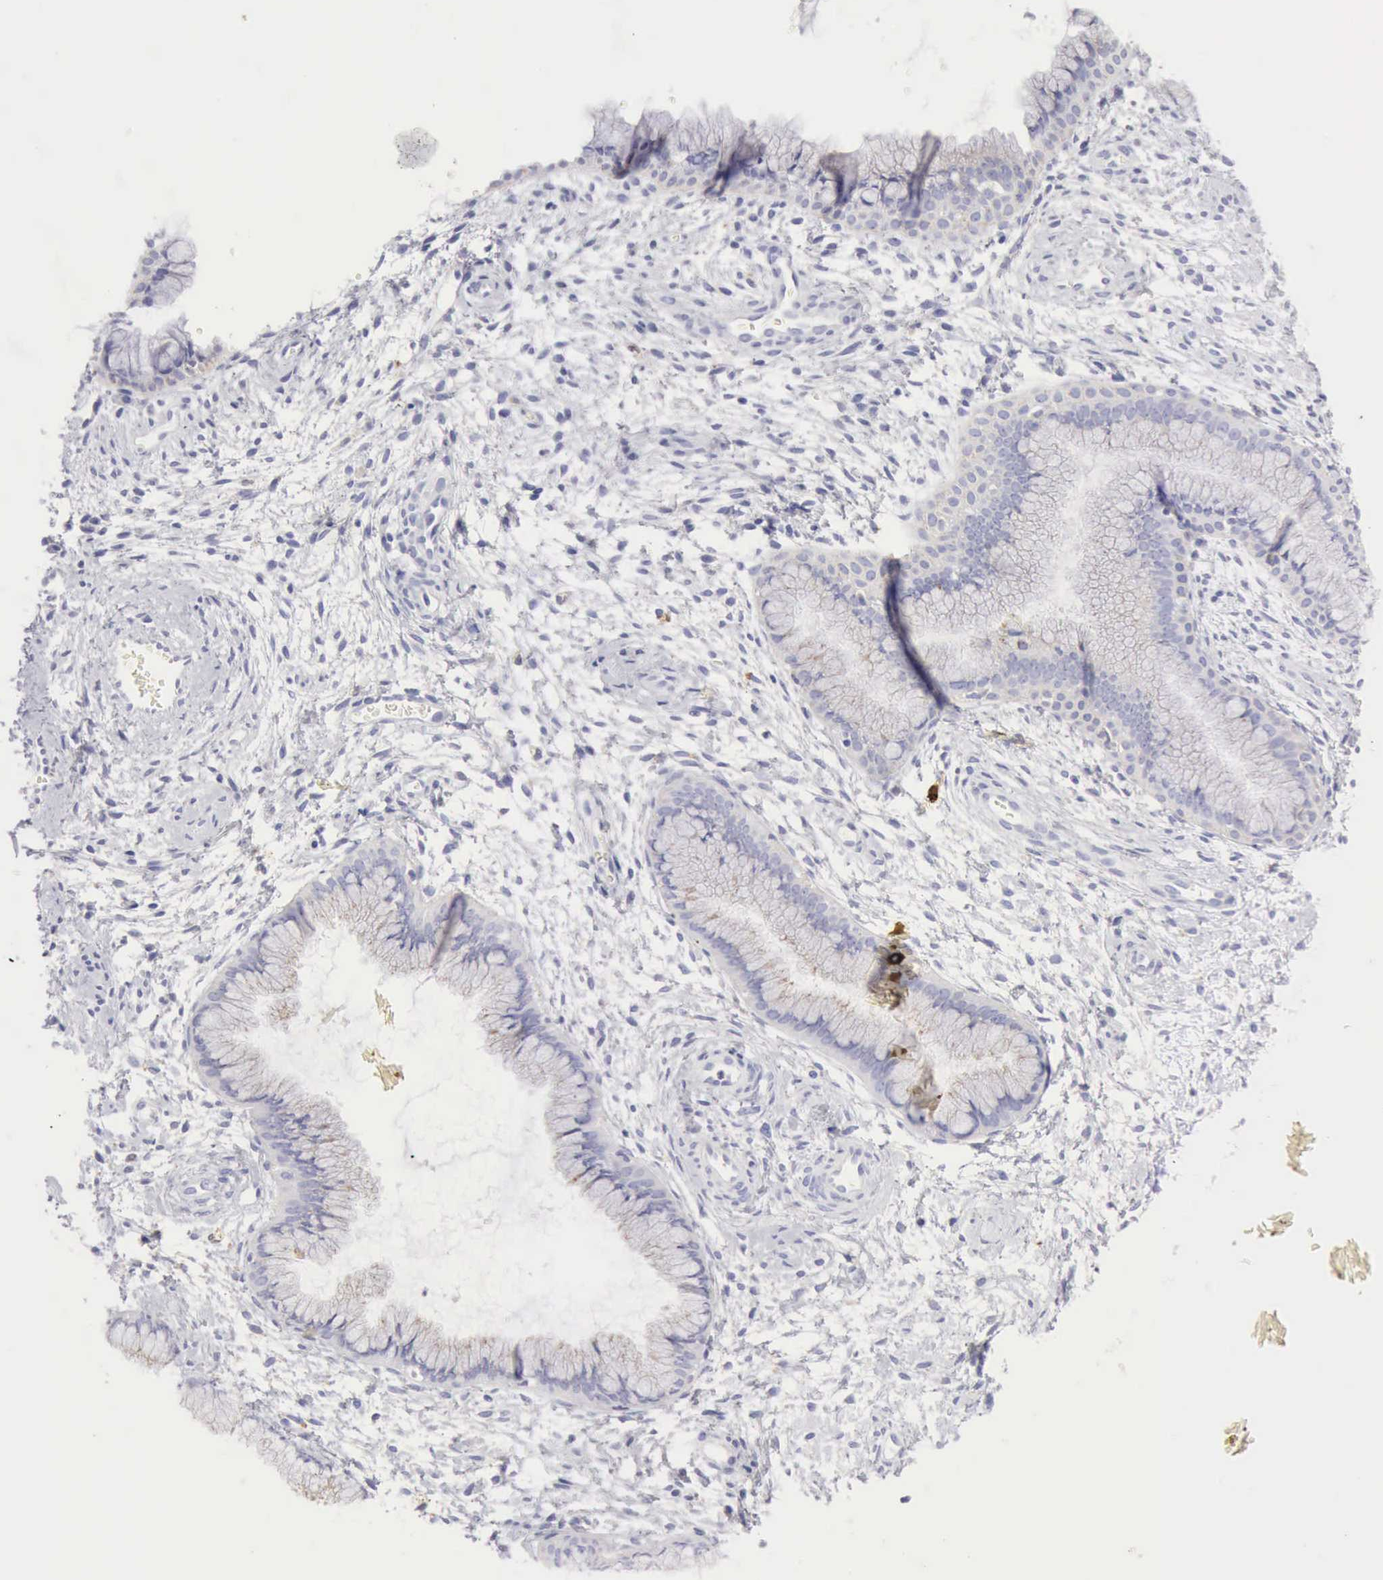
{"staining": {"intensity": "negative", "quantity": "none", "location": "none"}, "tissue": "cervix", "cell_type": "Glandular cells", "image_type": "normal", "snomed": [{"axis": "morphology", "description": "Normal tissue, NOS"}, {"axis": "topography", "description": "Cervix"}], "caption": "Human cervix stained for a protein using immunohistochemistry (IHC) displays no staining in glandular cells.", "gene": "CTSS", "patient": {"sex": "female", "age": 39}}